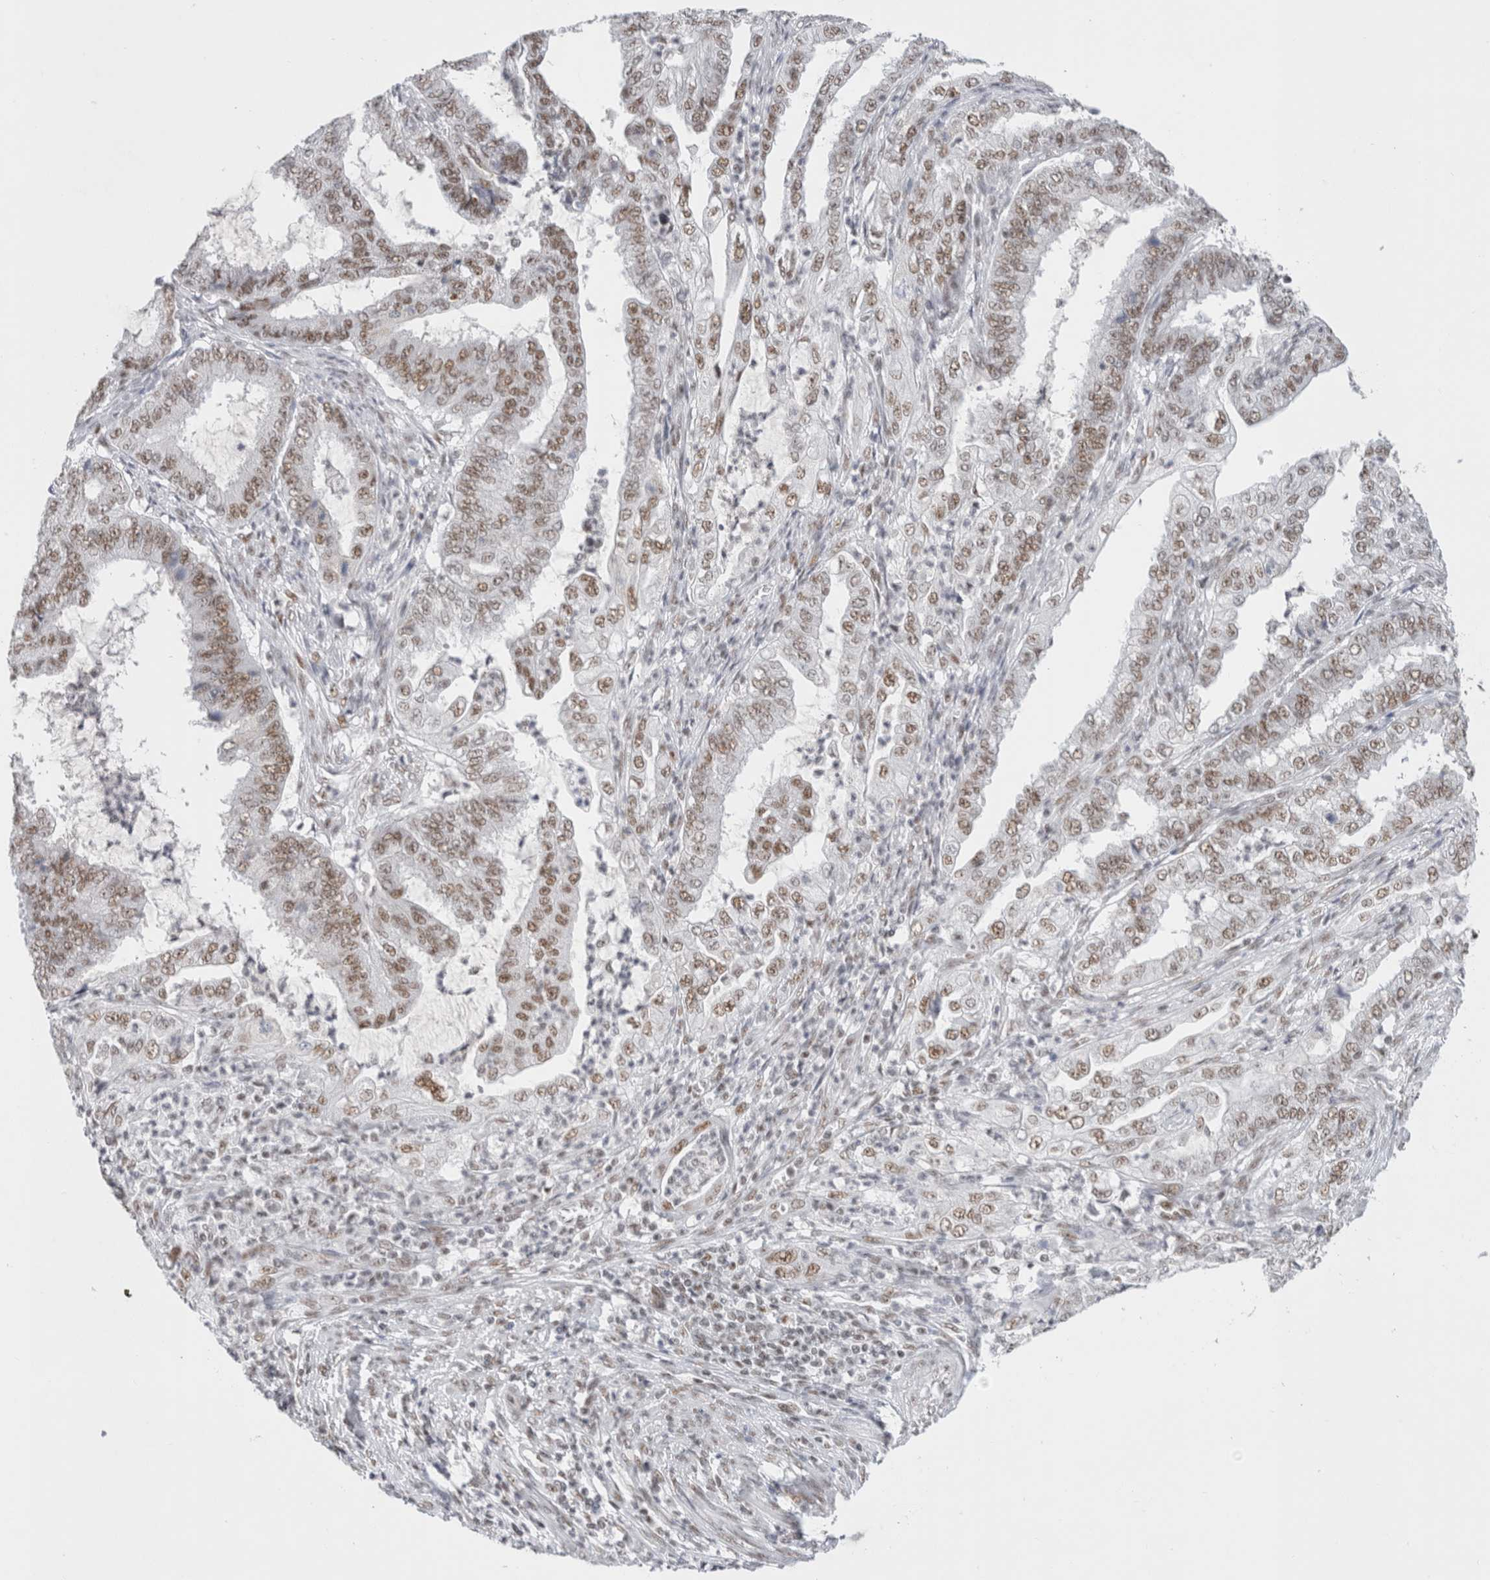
{"staining": {"intensity": "moderate", "quantity": ">75%", "location": "nuclear"}, "tissue": "endometrial cancer", "cell_type": "Tumor cells", "image_type": "cancer", "snomed": [{"axis": "morphology", "description": "Adenocarcinoma, NOS"}, {"axis": "topography", "description": "Endometrium"}], "caption": "Endometrial cancer (adenocarcinoma) stained with DAB IHC shows medium levels of moderate nuclear staining in approximately >75% of tumor cells. The staining was performed using DAB, with brown indicating positive protein expression. Nuclei are stained blue with hematoxylin.", "gene": "COPS7A", "patient": {"sex": "female", "age": 51}}